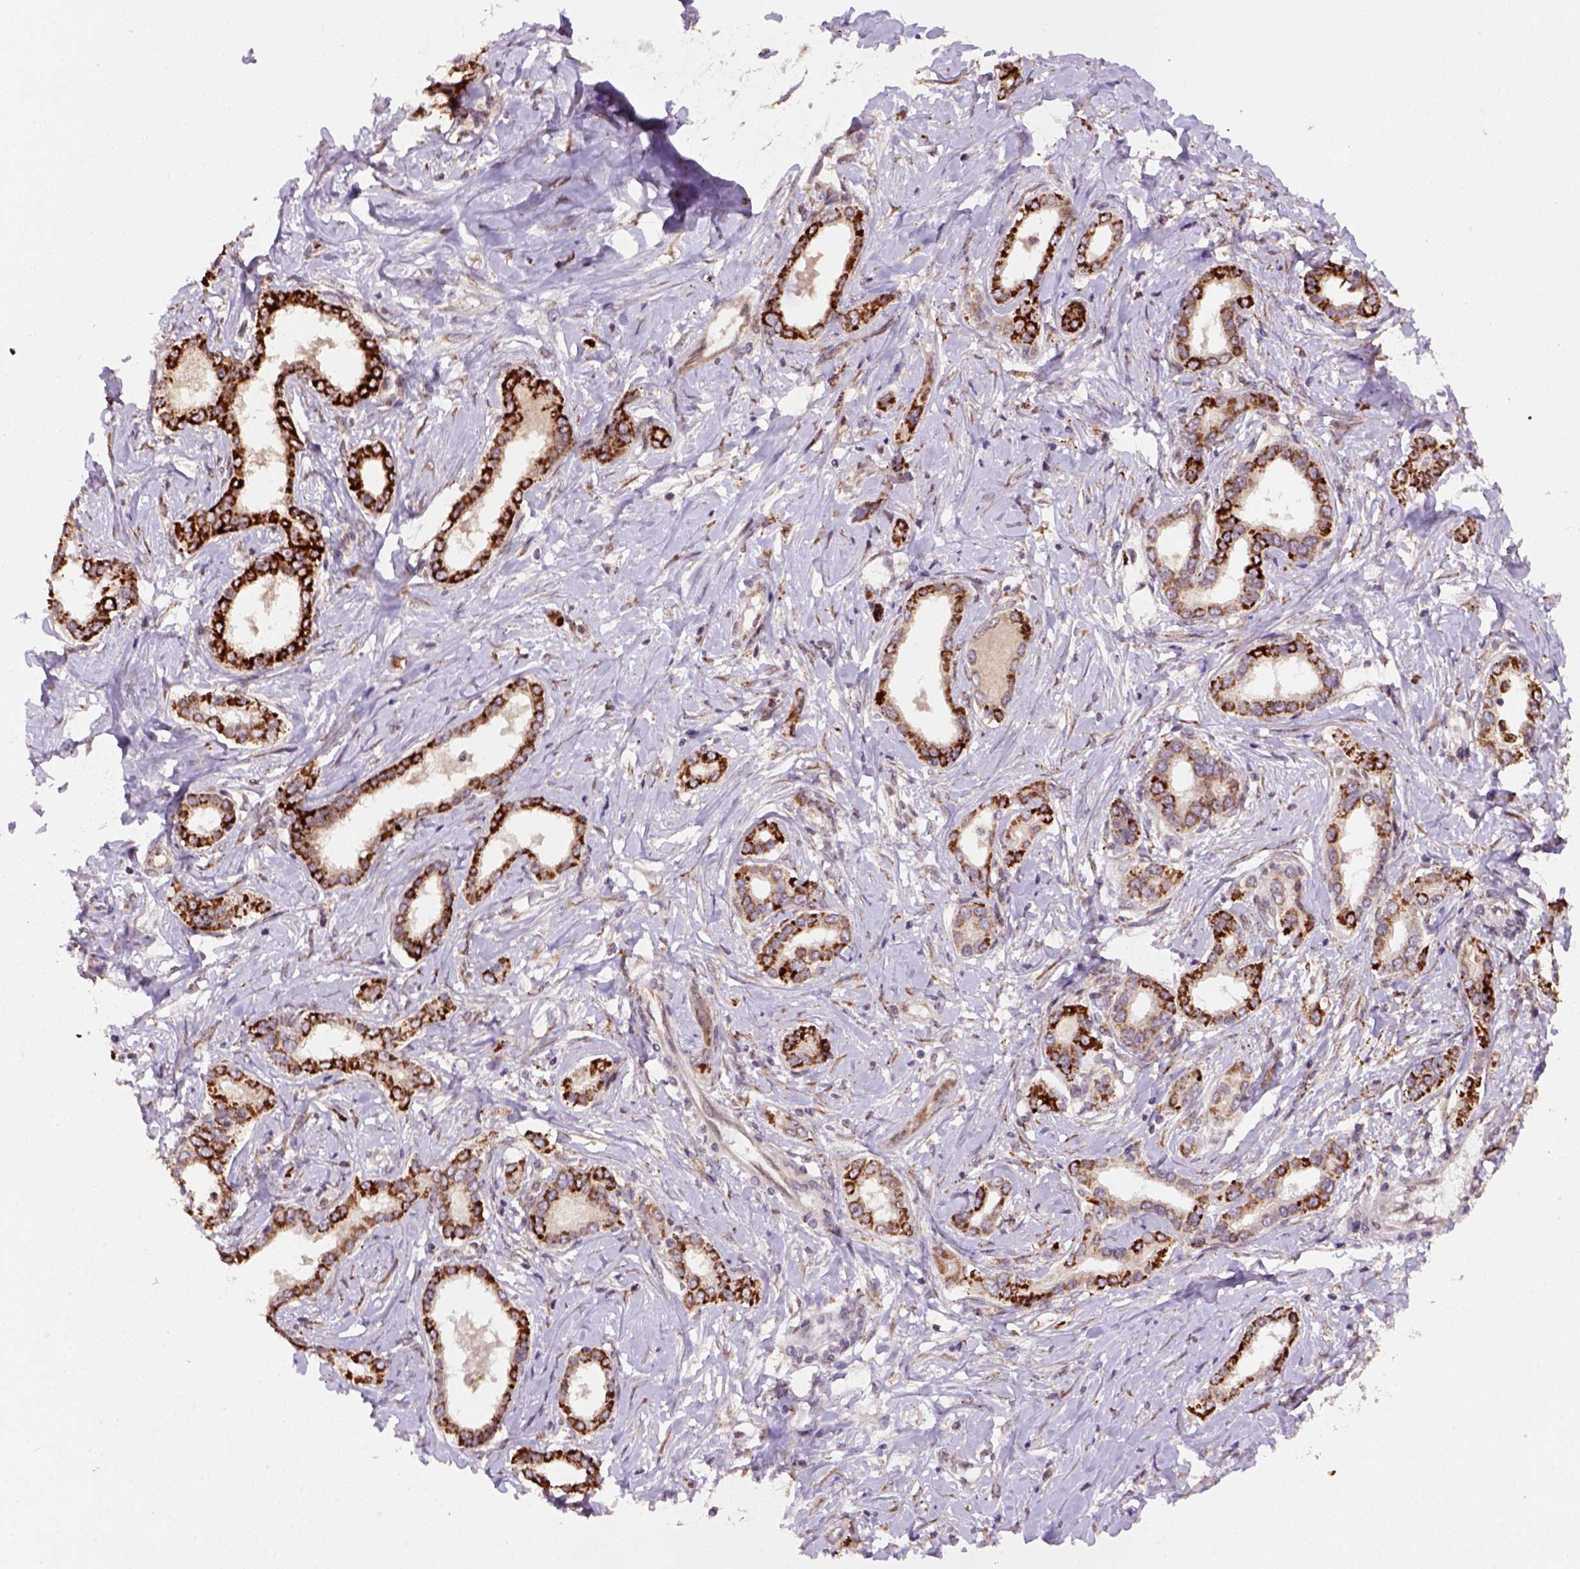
{"staining": {"intensity": "strong", "quantity": ">75%", "location": "cytoplasmic/membranous"}, "tissue": "liver cancer", "cell_type": "Tumor cells", "image_type": "cancer", "snomed": [{"axis": "morphology", "description": "Cholangiocarcinoma"}, {"axis": "topography", "description": "Liver"}], "caption": "This micrograph exhibits liver cholangiocarcinoma stained with IHC to label a protein in brown. The cytoplasmic/membranous of tumor cells show strong positivity for the protein. Nuclei are counter-stained blue.", "gene": "FZD7", "patient": {"sex": "female", "age": 47}}